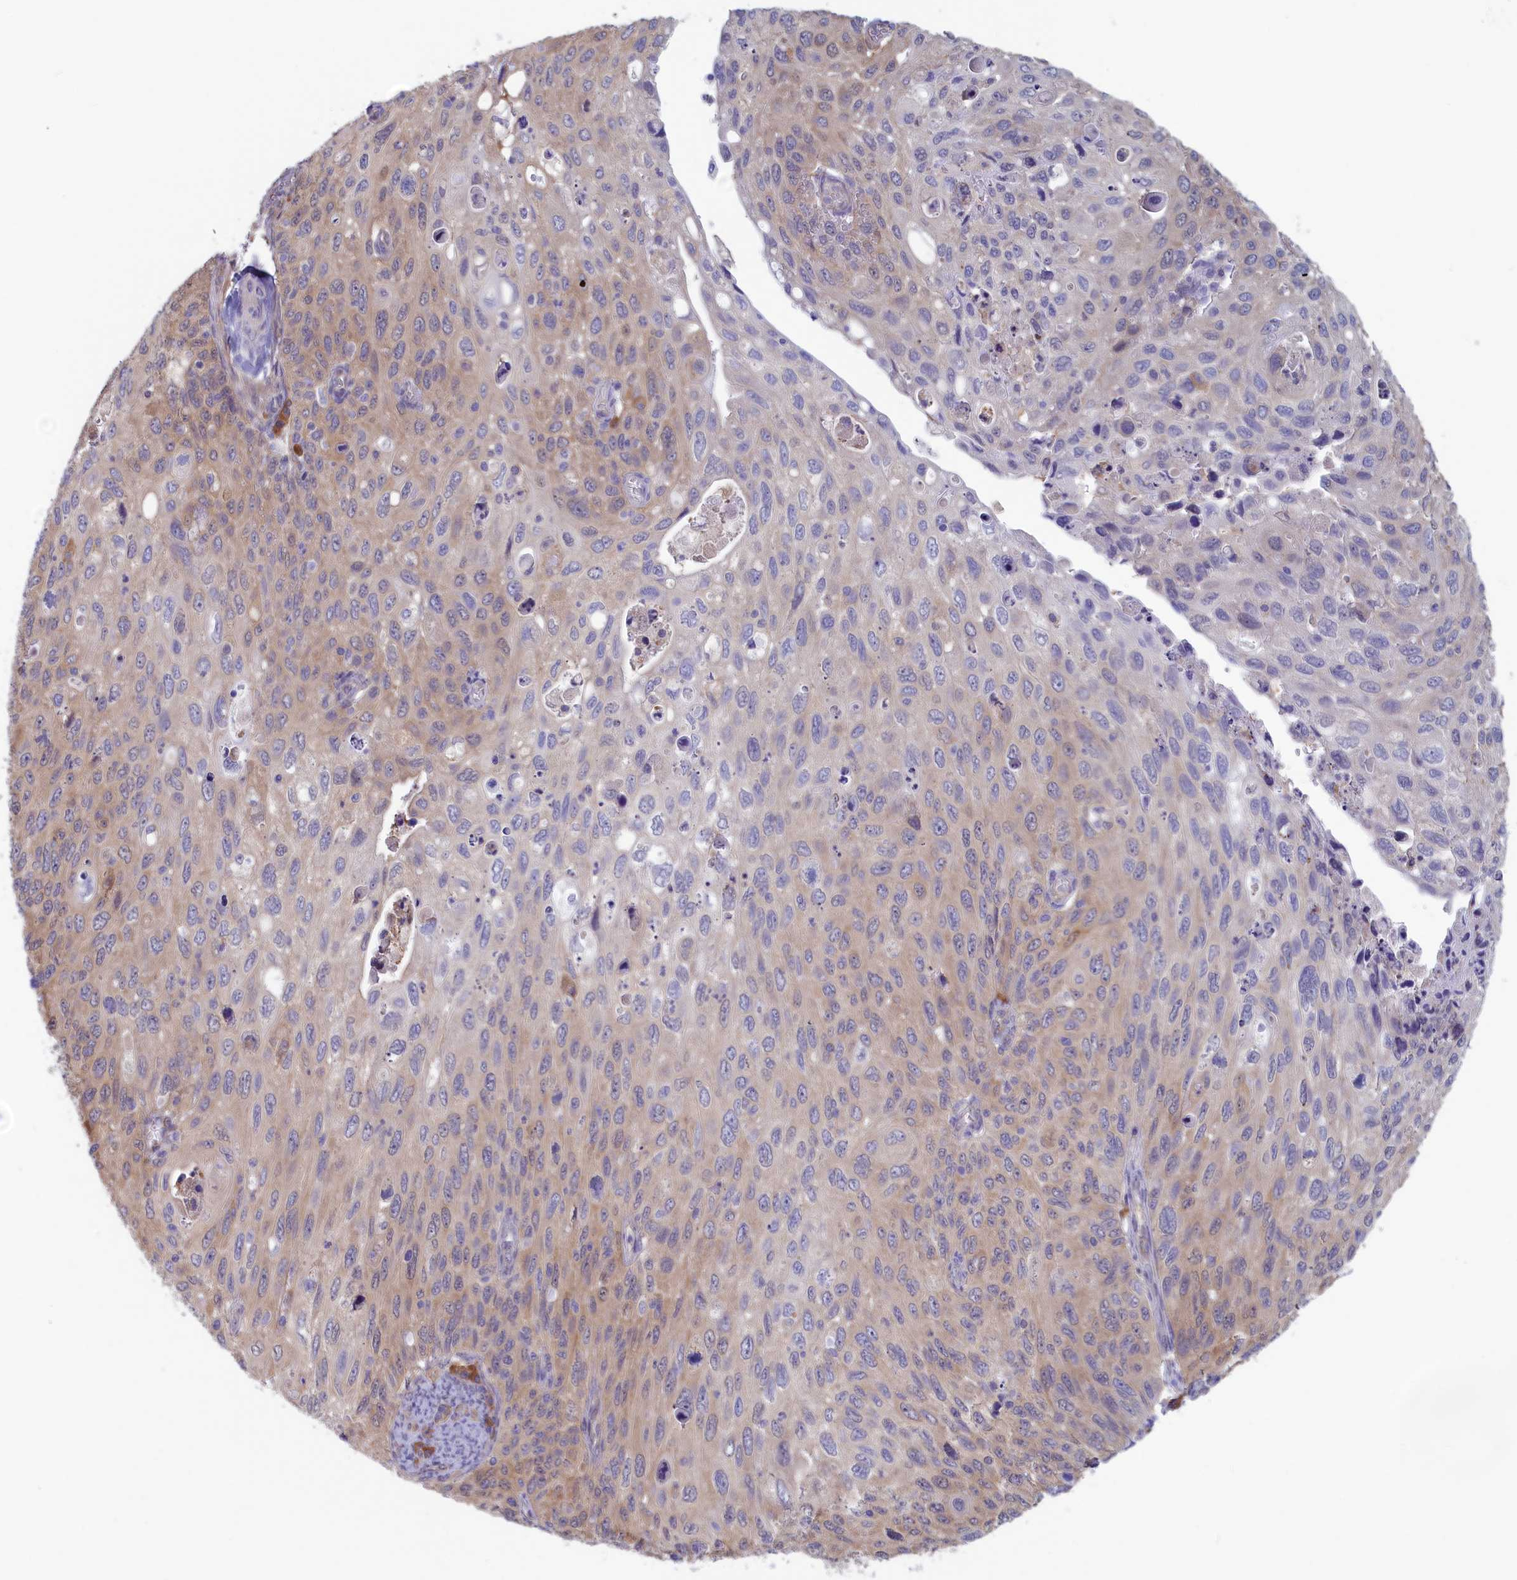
{"staining": {"intensity": "weak", "quantity": "25%-75%", "location": "cytoplasmic/membranous"}, "tissue": "cervical cancer", "cell_type": "Tumor cells", "image_type": "cancer", "snomed": [{"axis": "morphology", "description": "Squamous cell carcinoma, NOS"}, {"axis": "topography", "description": "Cervix"}], "caption": "Protein expression analysis of human squamous cell carcinoma (cervical) reveals weak cytoplasmic/membranous positivity in approximately 25%-75% of tumor cells. (Stains: DAB (3,3'-diaminobenzidine) in brown, nuclei in blue, Microscopy: brightfield microscopy at high magnification).", "gene": "SYNDIG1L", "patient": {"sex": "female", "age": 70}}